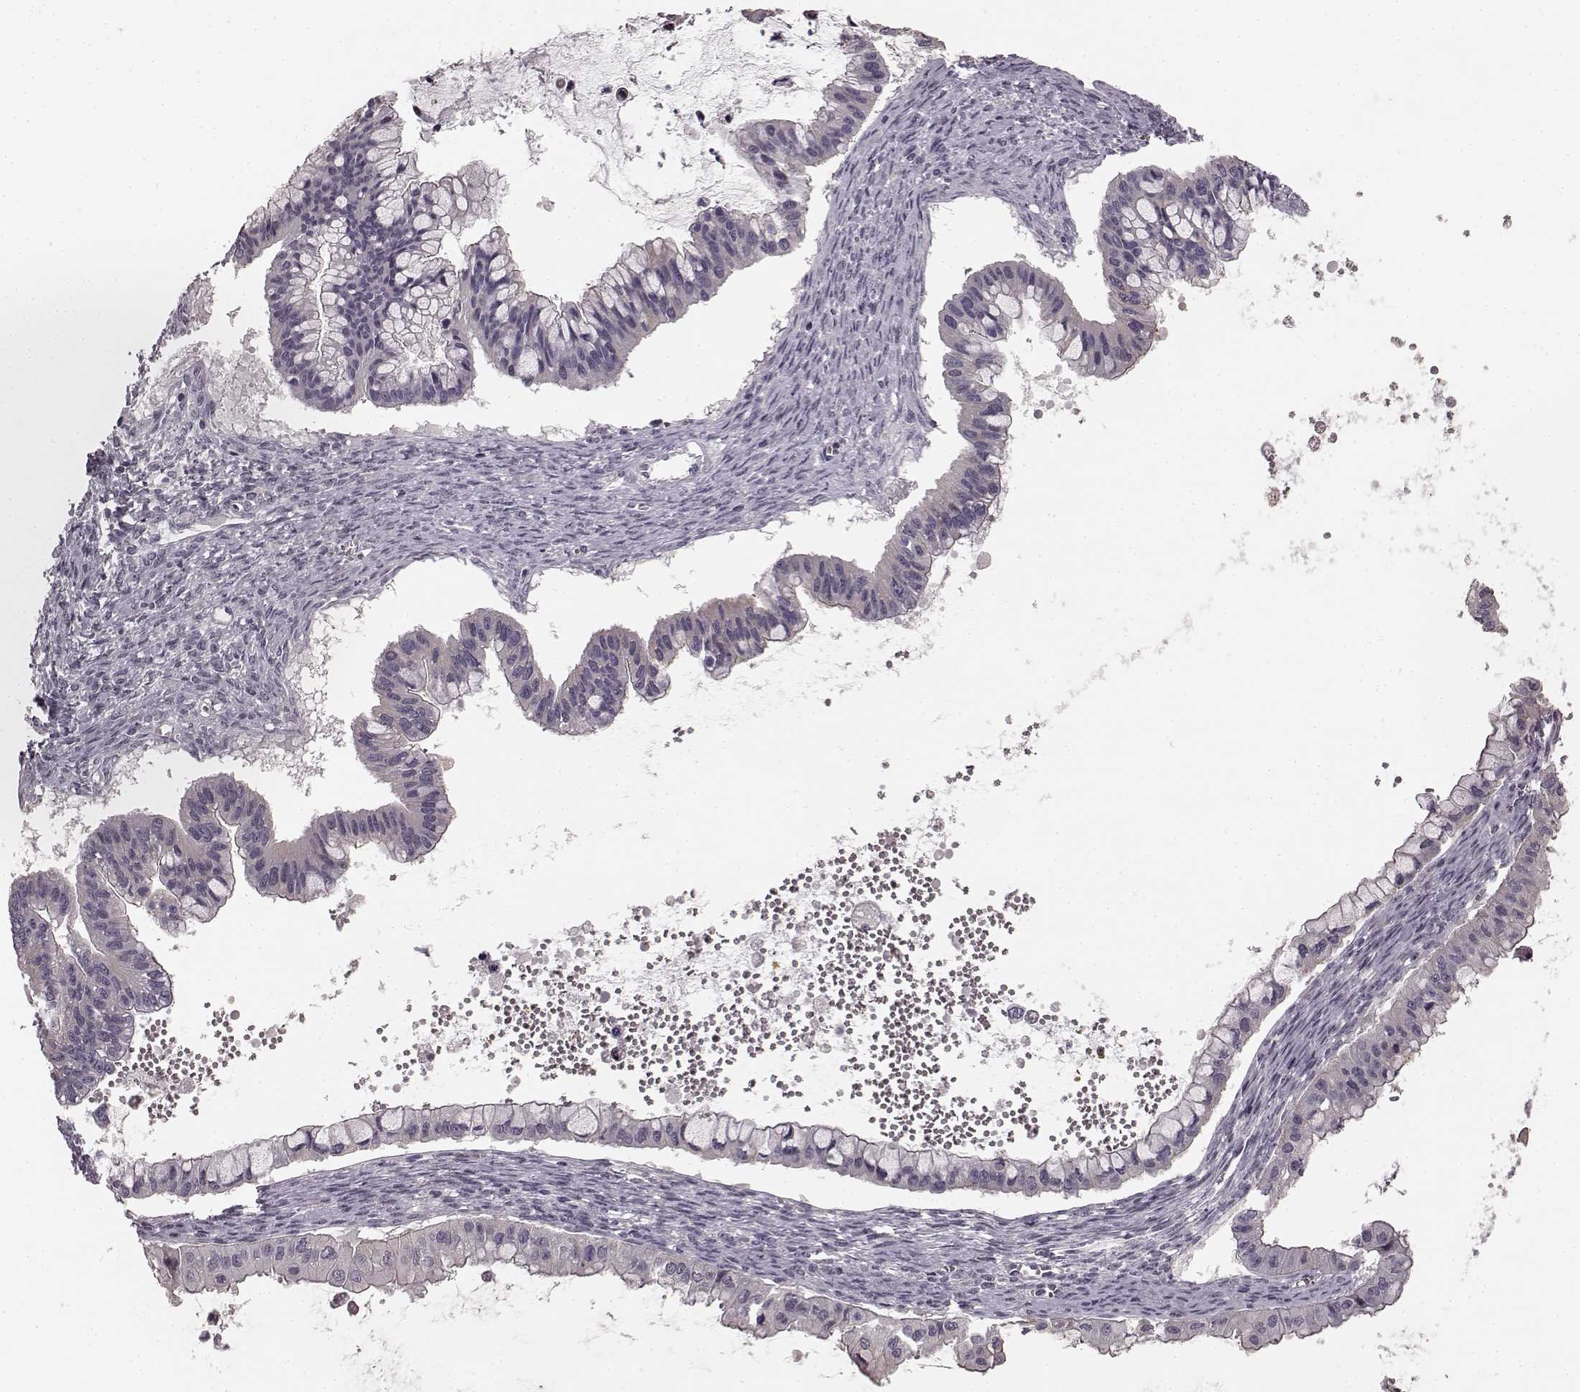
{"staining": {"intensity": "negative", "quantity": "none", "location": "none"}, "tissue": "ovarian cancer", "cell_type": "Tumor cells", "image_type": "cancer", "snomed": [{"axis": "morphology", "description": "Cystadenocarcinoma, mucinous, NOS"}, {"axis": "topography", "description": "Ovary"}], "caption": "This is an IHC image of mucinous cystadenocarcinoma (ovarian). There is no staining in tumor cells.", "gene": "RIT2", "patient": {"sex": "female", "age": 72}}